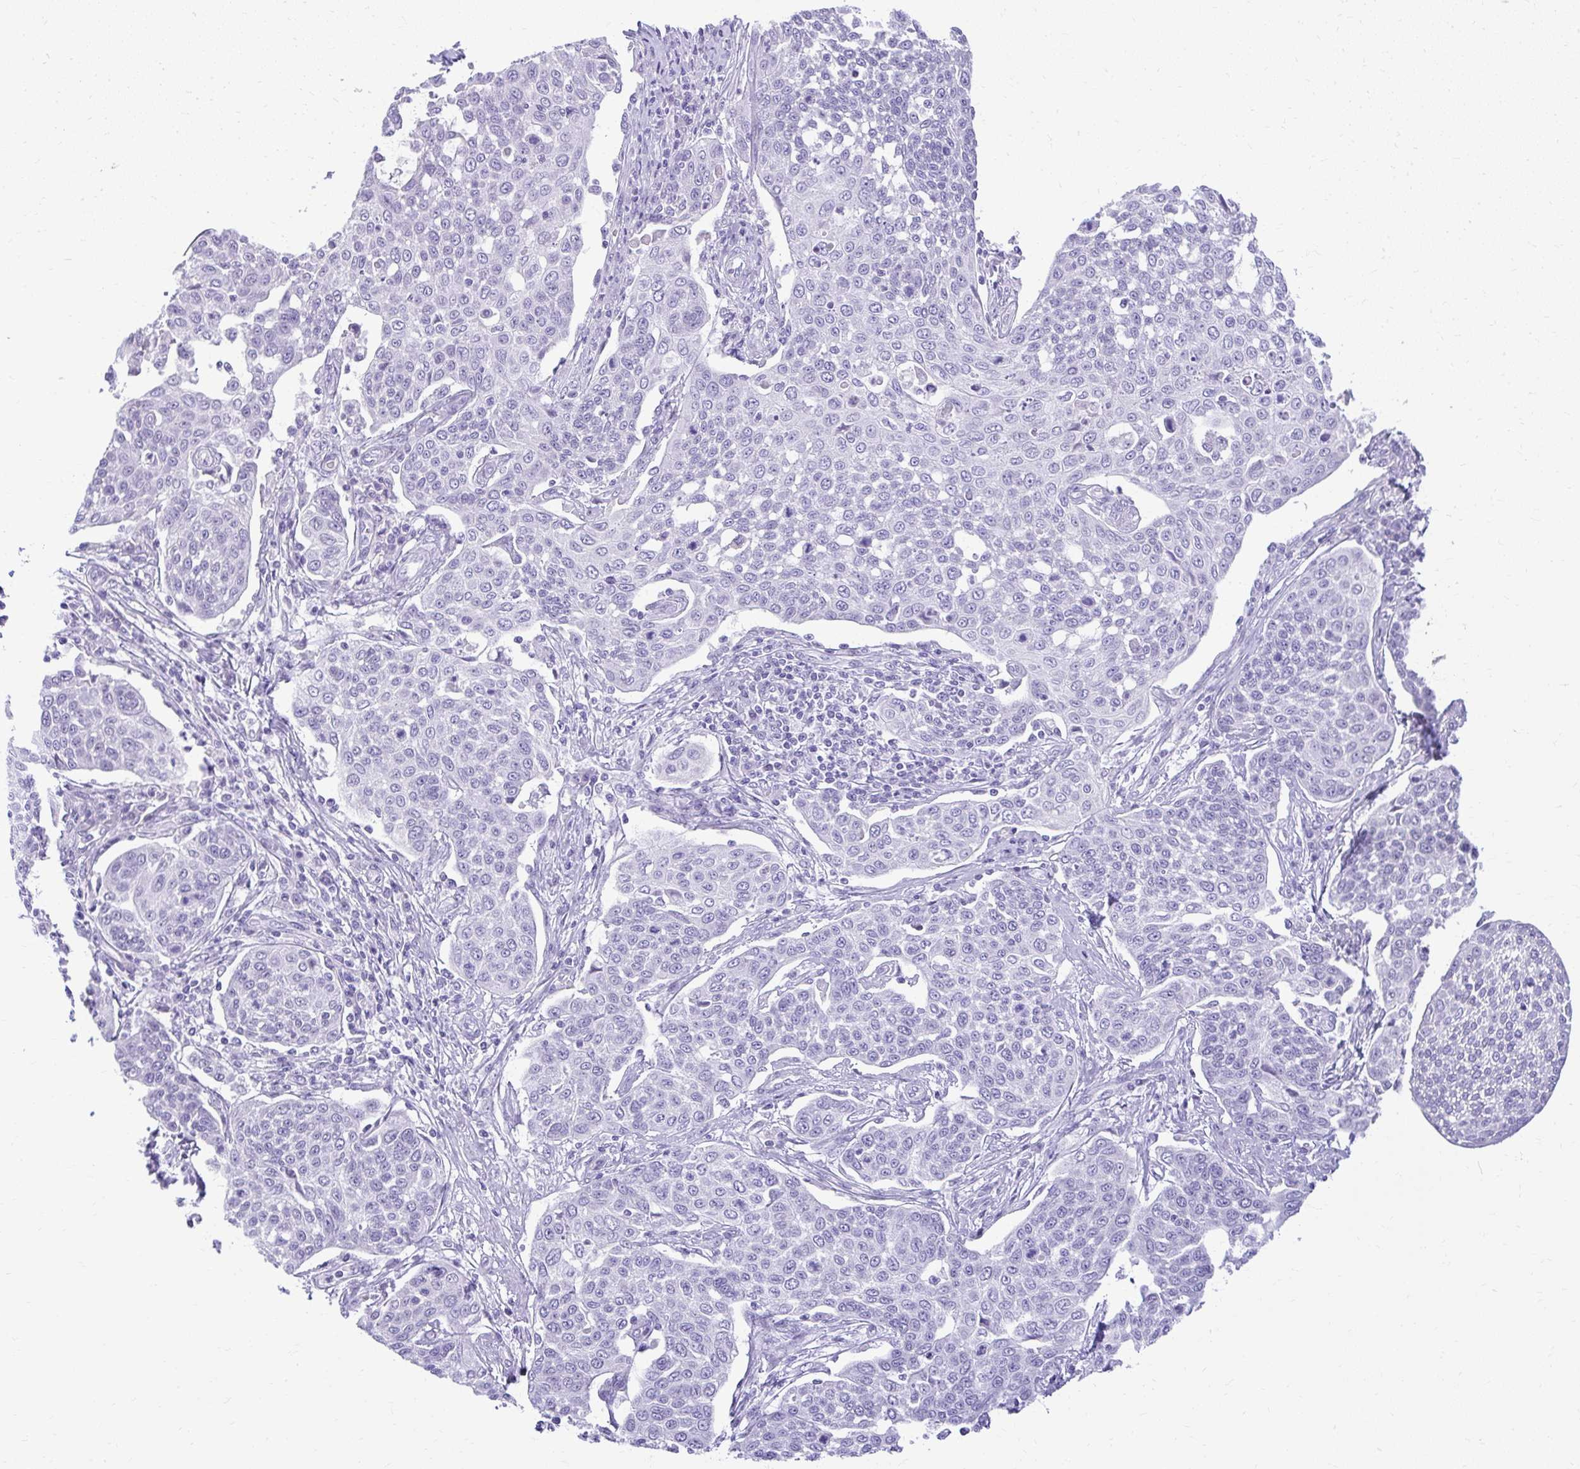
{"staining": {"intensity": "negative", "quantity": "none", "location": "none"}, "tissue": "cervical cancer", "cell_type": "Tumor cells", "image_type": "cancer", "snomed": [{"axis": "morphology", "description": "Squamous cell carcinoma, NOS"}, {"axis": "topography", "description": "Cervix"}], "caption": "Protein analysis of cervical cancer (squamous cell carcinoma) shows no significant staining in tumor cells.", "gene": "PRAP1", "patient": {"sex": "female", "age": 34}}